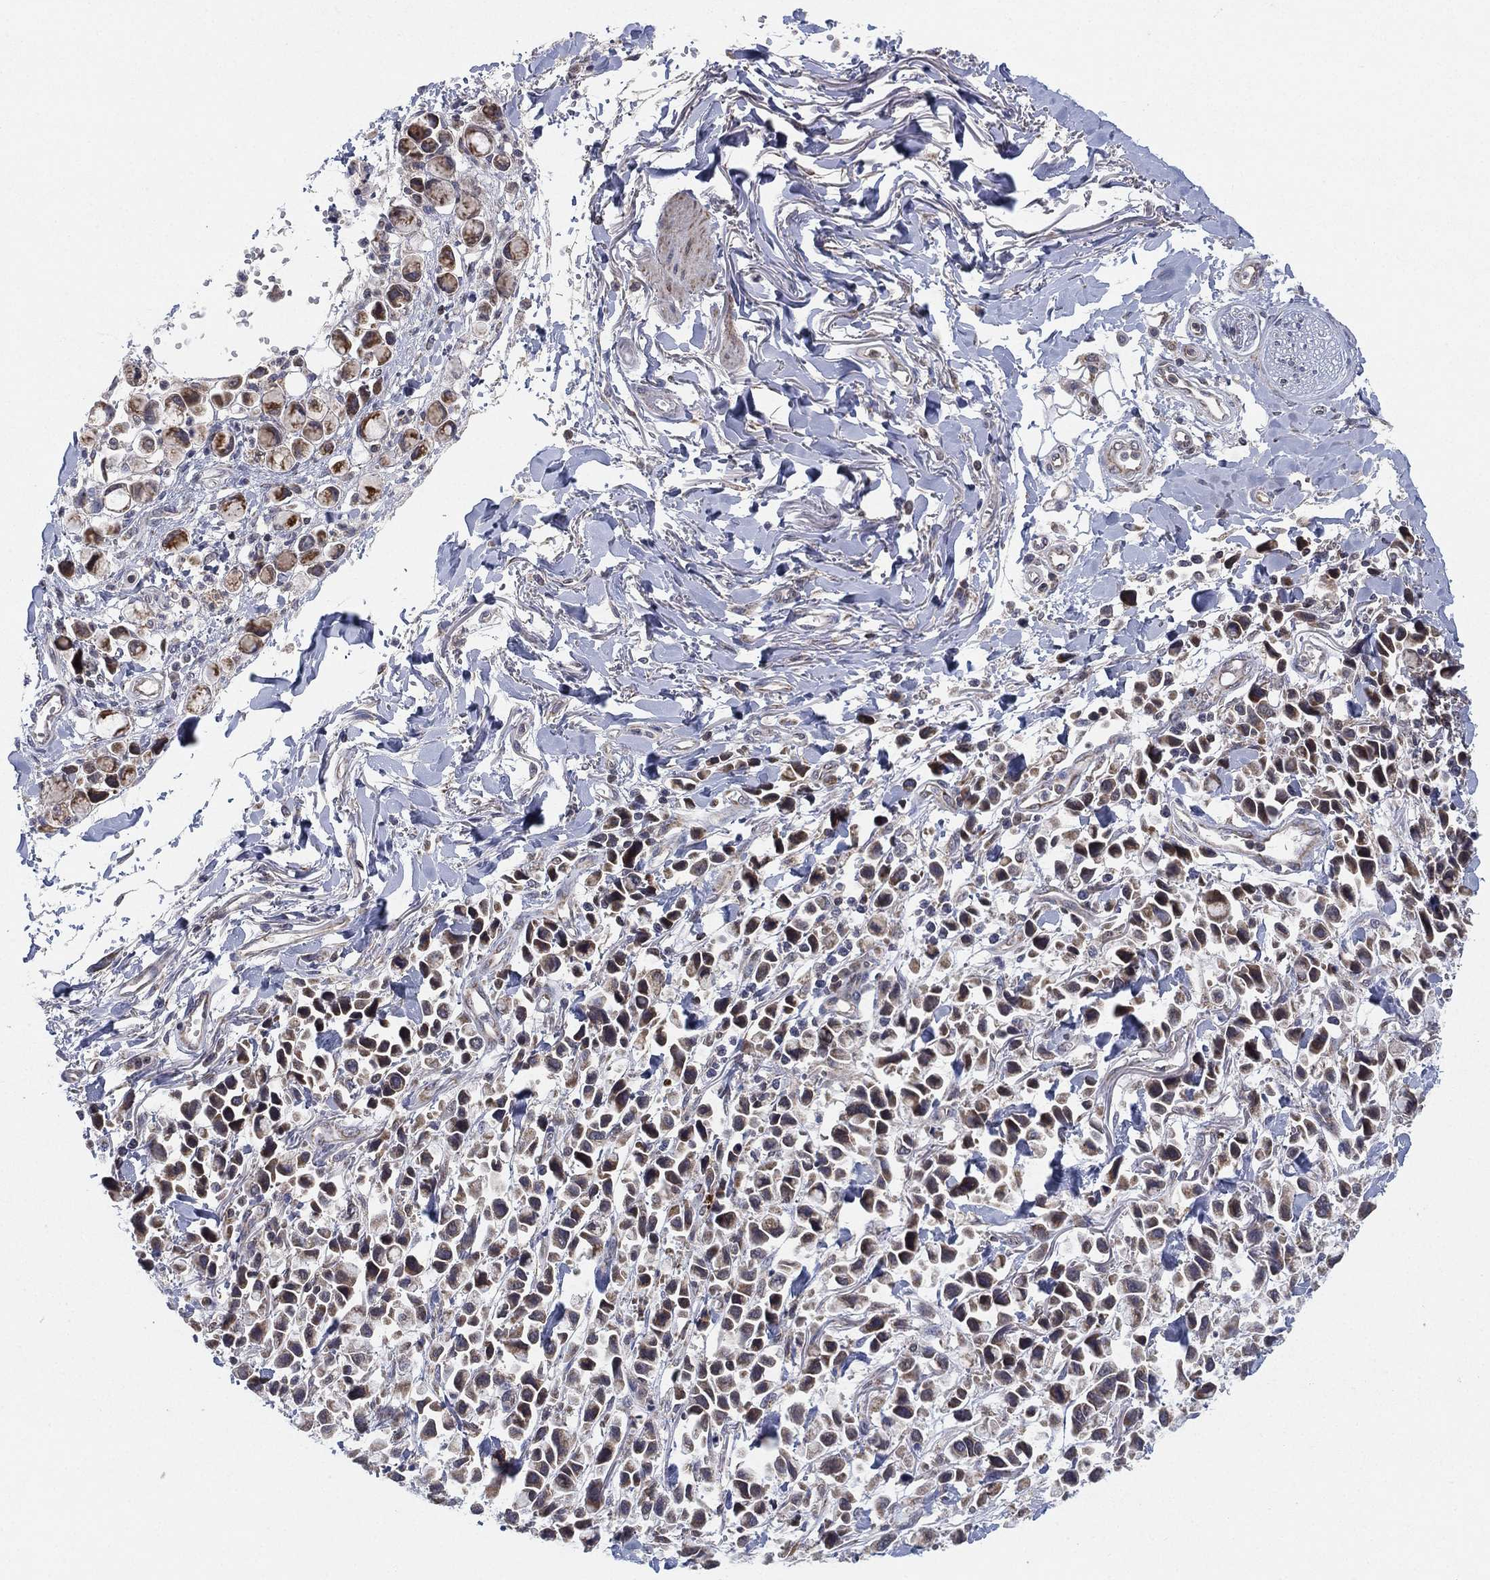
{"staining": {"intensity": "weak", "quantity": "25%-75%", "location": "cytoplasmic/membranous"}, "tissue": "stomach cancer", "cell_type": "Tumor cells", "image_type": "cancer", "snomed": [{"axis": "morphology", "description": "Adenocarcinoma, NOS"}, {"axis": "topography", "description": "Stomach"}], "caption": "Stomach cancer stained for a protein (brown) shows weak cytoplasmic/membranous positive positivity in about 25%-75% of tumor cells.", "gene": "PSMG4", "patient": {"sex": "female", "age": 81}}